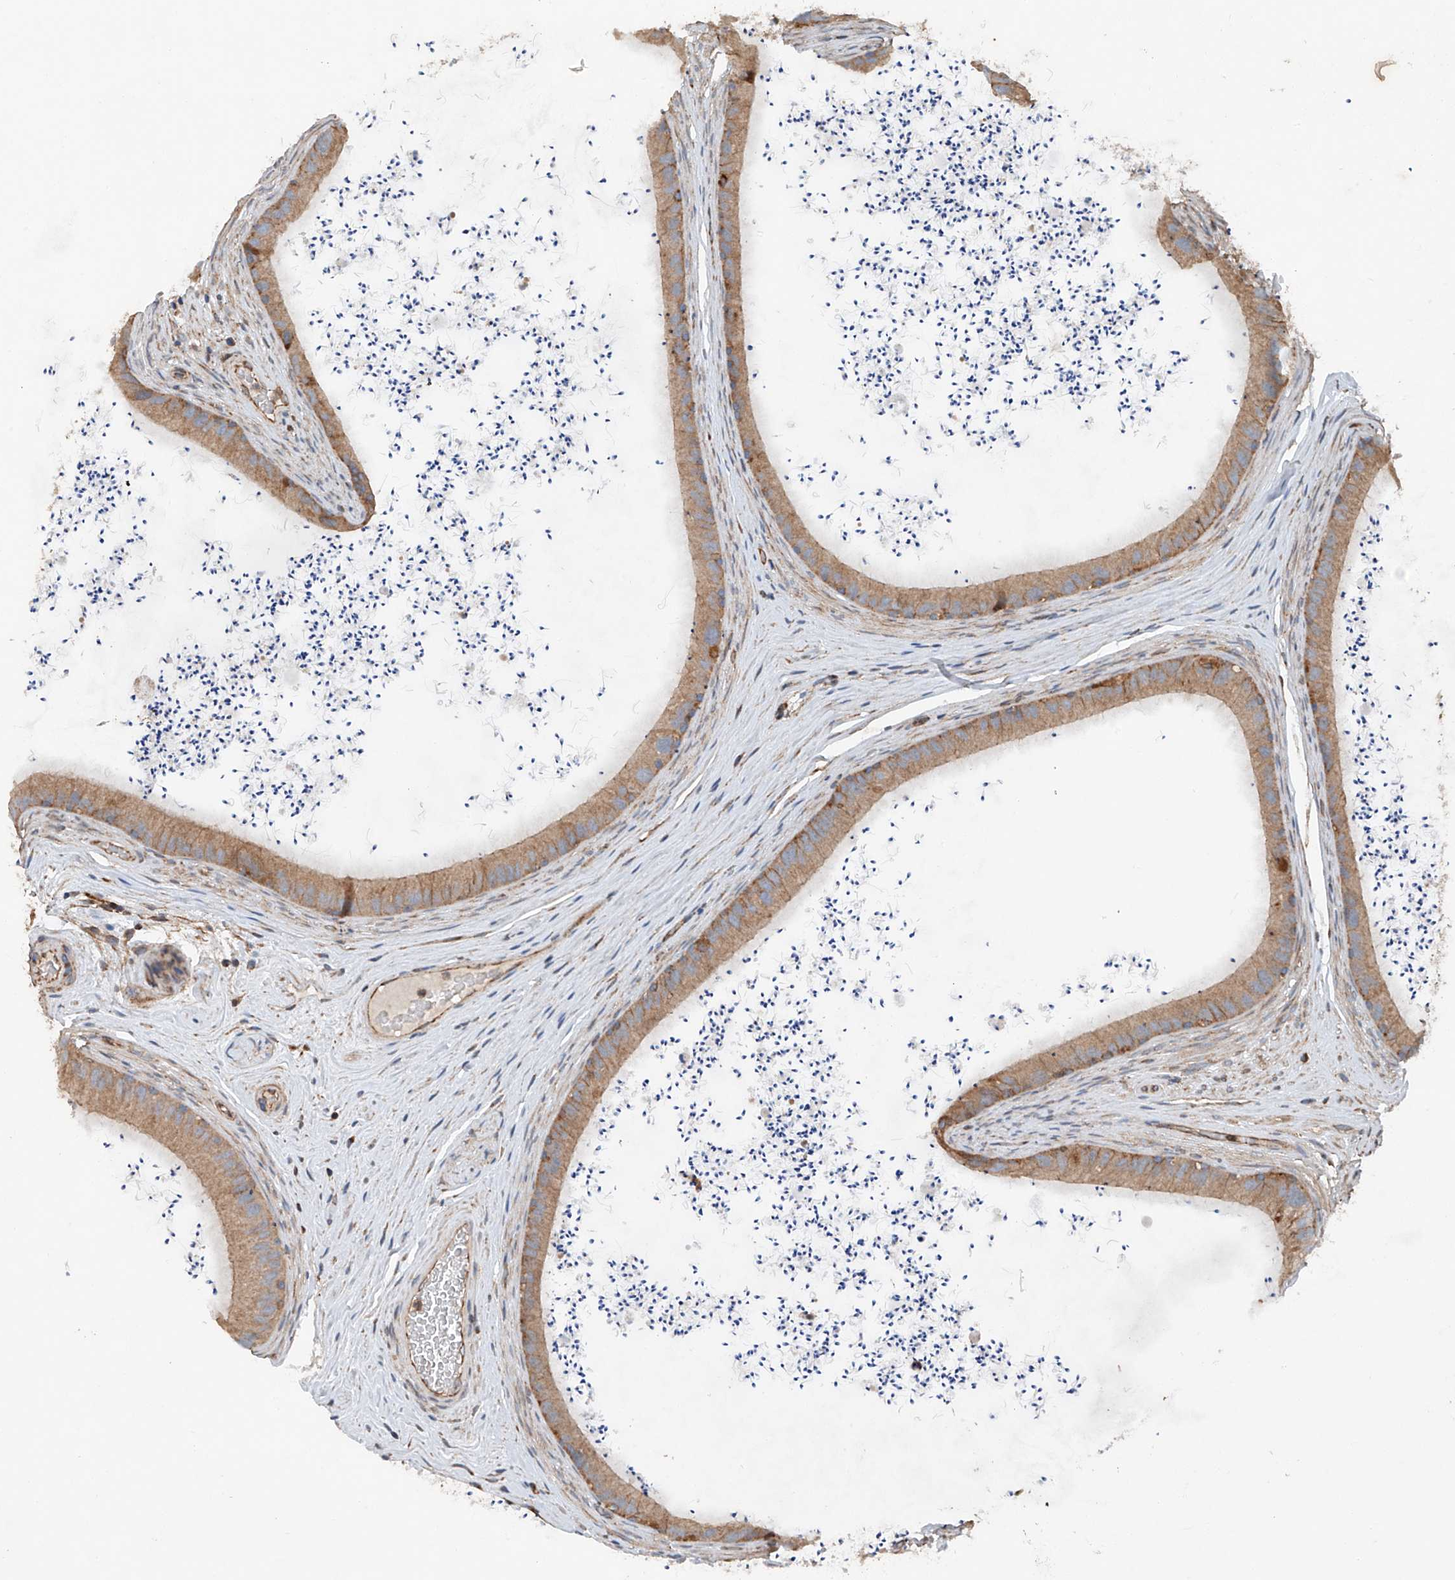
{"staining": {"intensity": "moderate", "quantity": "25%-75%", "location": "cytoplasmic/membranous"}, "tissue": "epididymis", "cell_type": "Glandular cells", "image_type": "normal", "snomed": [{"axis": "morphology", "description": "Normal tissue, NOS"}, {"axis": "topography", "description": "Epididymis, spermatic cord, NOS"}], "caption": "Brown immunohistochemical staining in normal human epididymis shows moderate cytoplasmic/membranous expression in about 25%-75% of glandular cells. (Brightfield microscopy of DAB IHC at high magnification).", "gene": "AP4B1", "patient": {"sex": "male", "age": 50}}